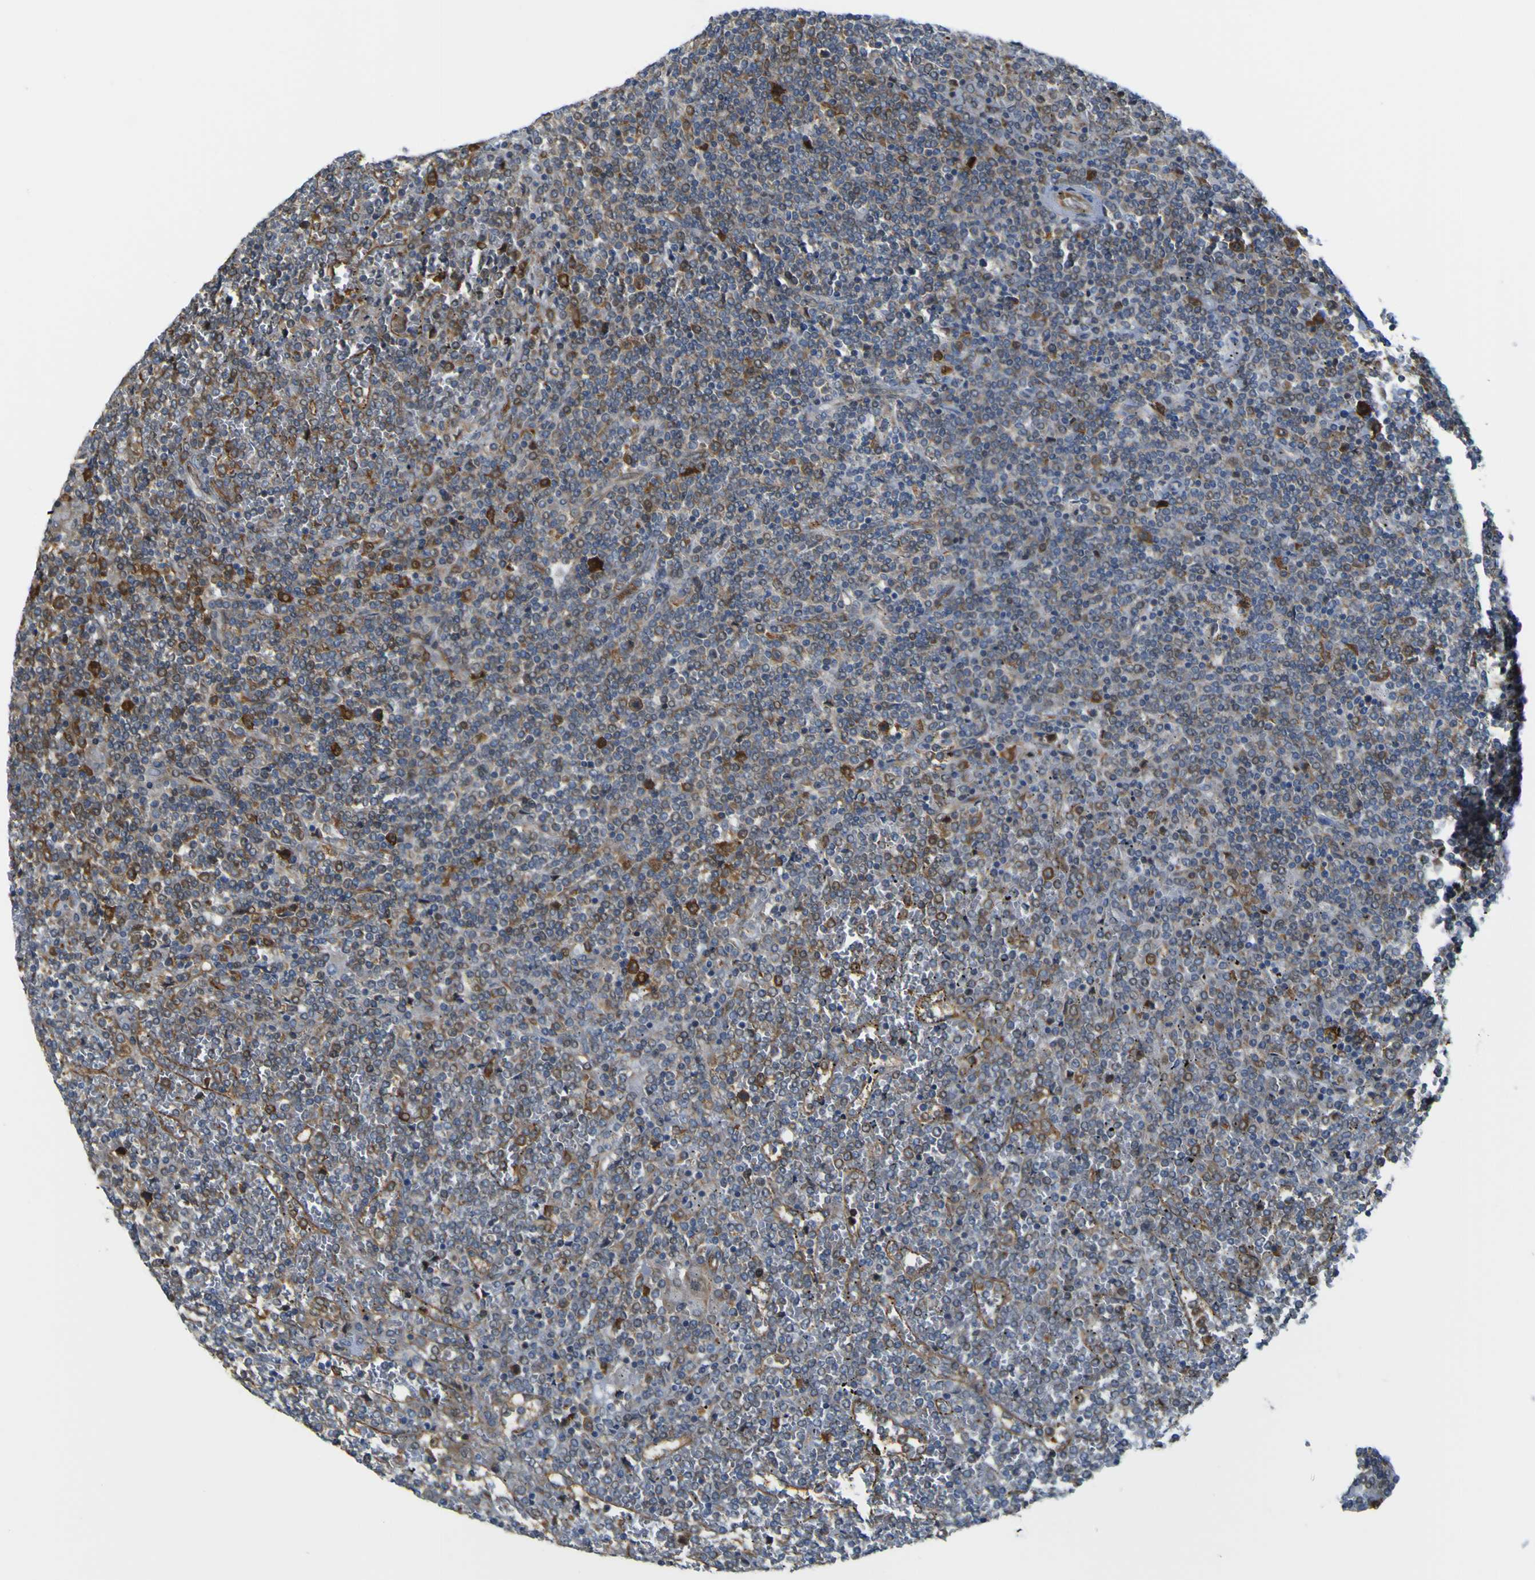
{"staining": {"intensity": "strong", "quantity": "<25%", "location": "cytoplasmic/membranous"}, "tissue": "lymphoma", "cell_type": "Tumor cells", "image_type": "cancer", "snomed": [{"axis": "morphology", "description": "Malignant lymphoma, non-Hodgkin's type, Low grade"}, {"axis": "topography", "description": "Spleen"}], "caption": "Lymphoma tissue displays strong cytoplasmic/membranous staining in about <25% of tumor cells, visualized by immunohistochemistry.", "gene": "JPH1", "patient": {"sex": "female", "age": 19}}